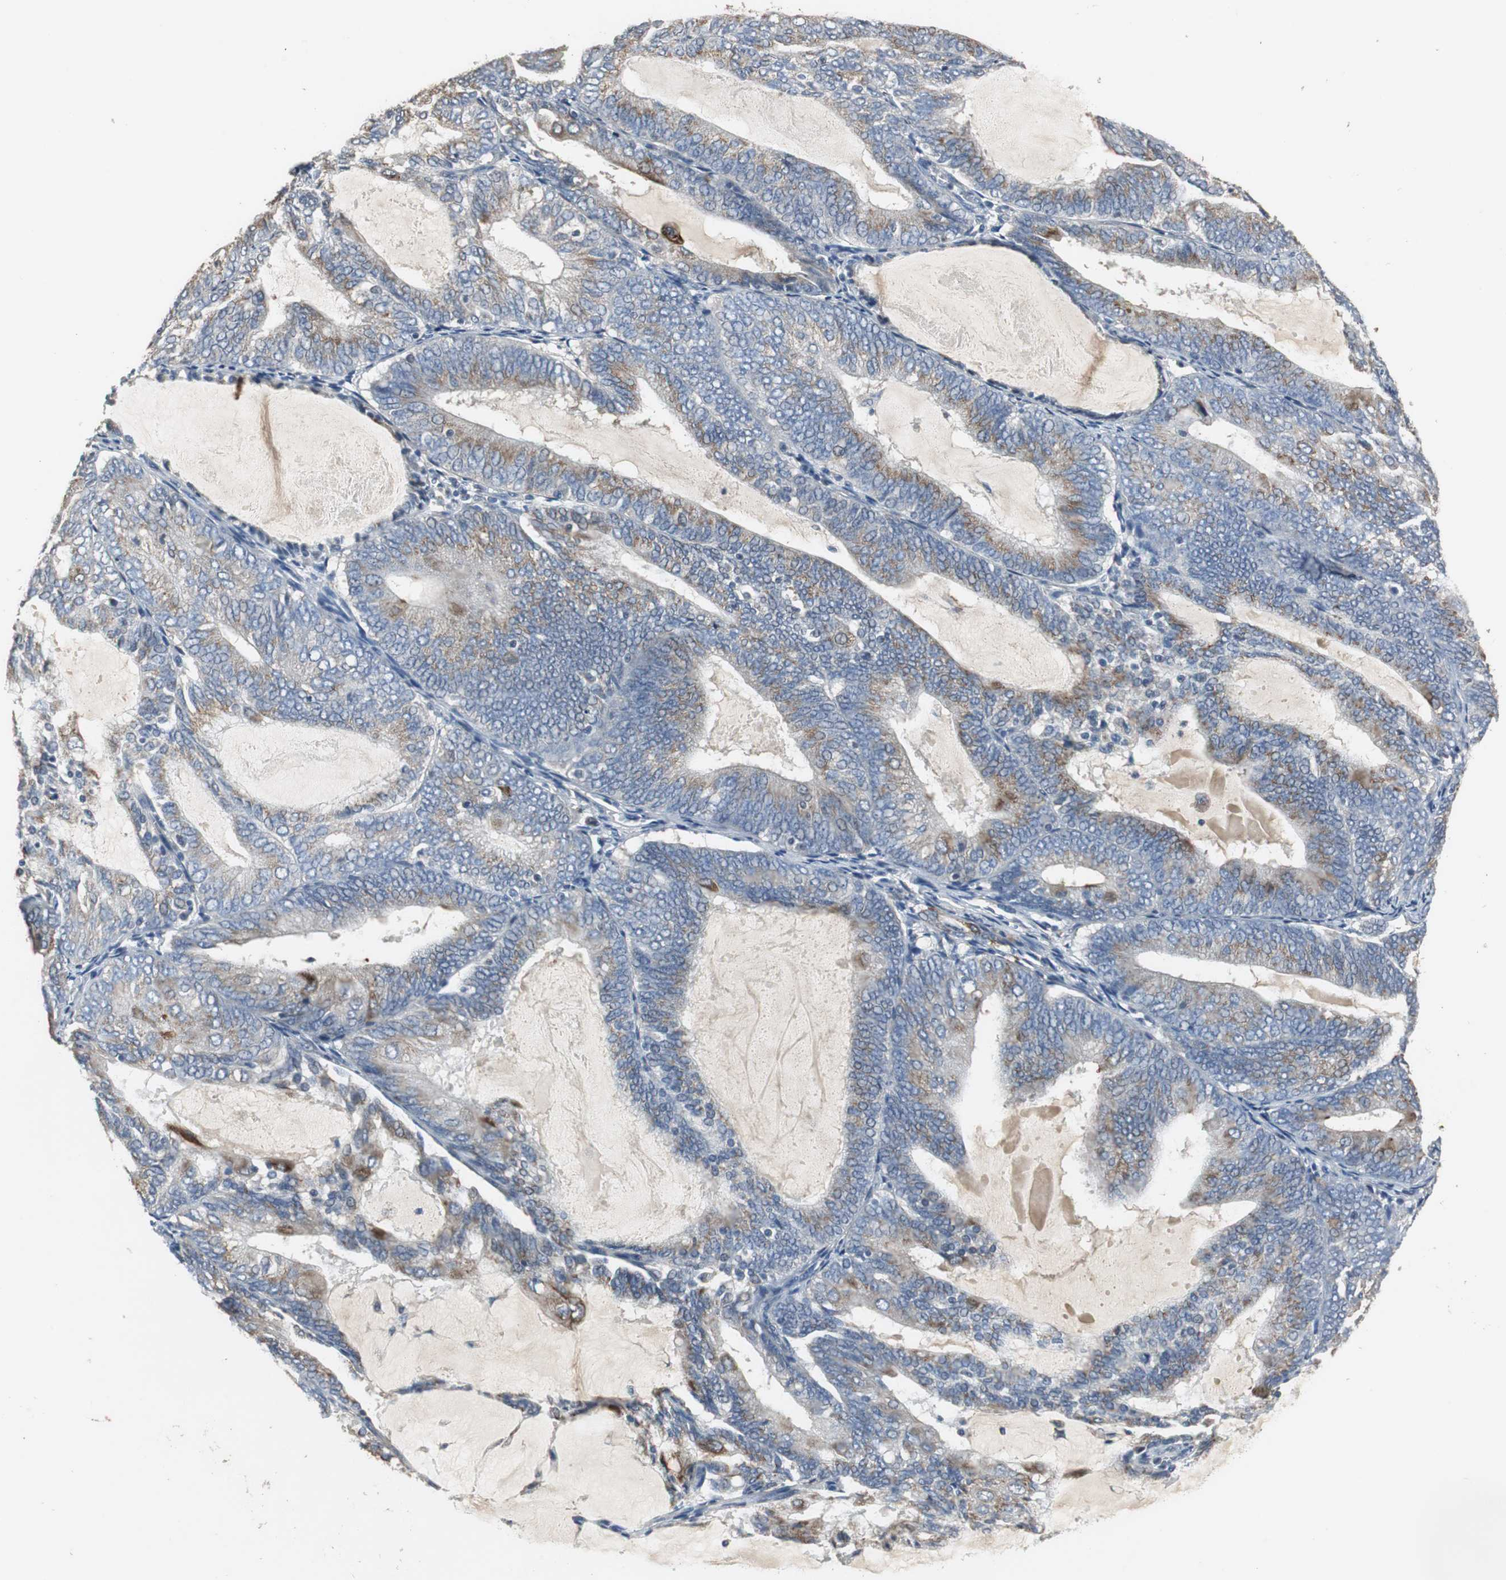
{"staining": {"intensity": "moderate", "quantity": "25%-75%", "location": "cytoplasmic/membranous"}, "tissue": "endometrial cancer", "cell_type": "Tumor cells", "image_type": "cancer", "snomed": [{"axis": "morphology", "description": "Adenocarcinoma, NOS"}, {"axis": "topography", "description": "Endometrium"}], "caption": "Protein staining of endometrial adenocarcinoma tissue reveals moderate cytoplasmic/membranous positivity in approximately 25%-75% of tumor cells.", "gene": "JTB", "patient": {"sex": "female", "age": 81}}